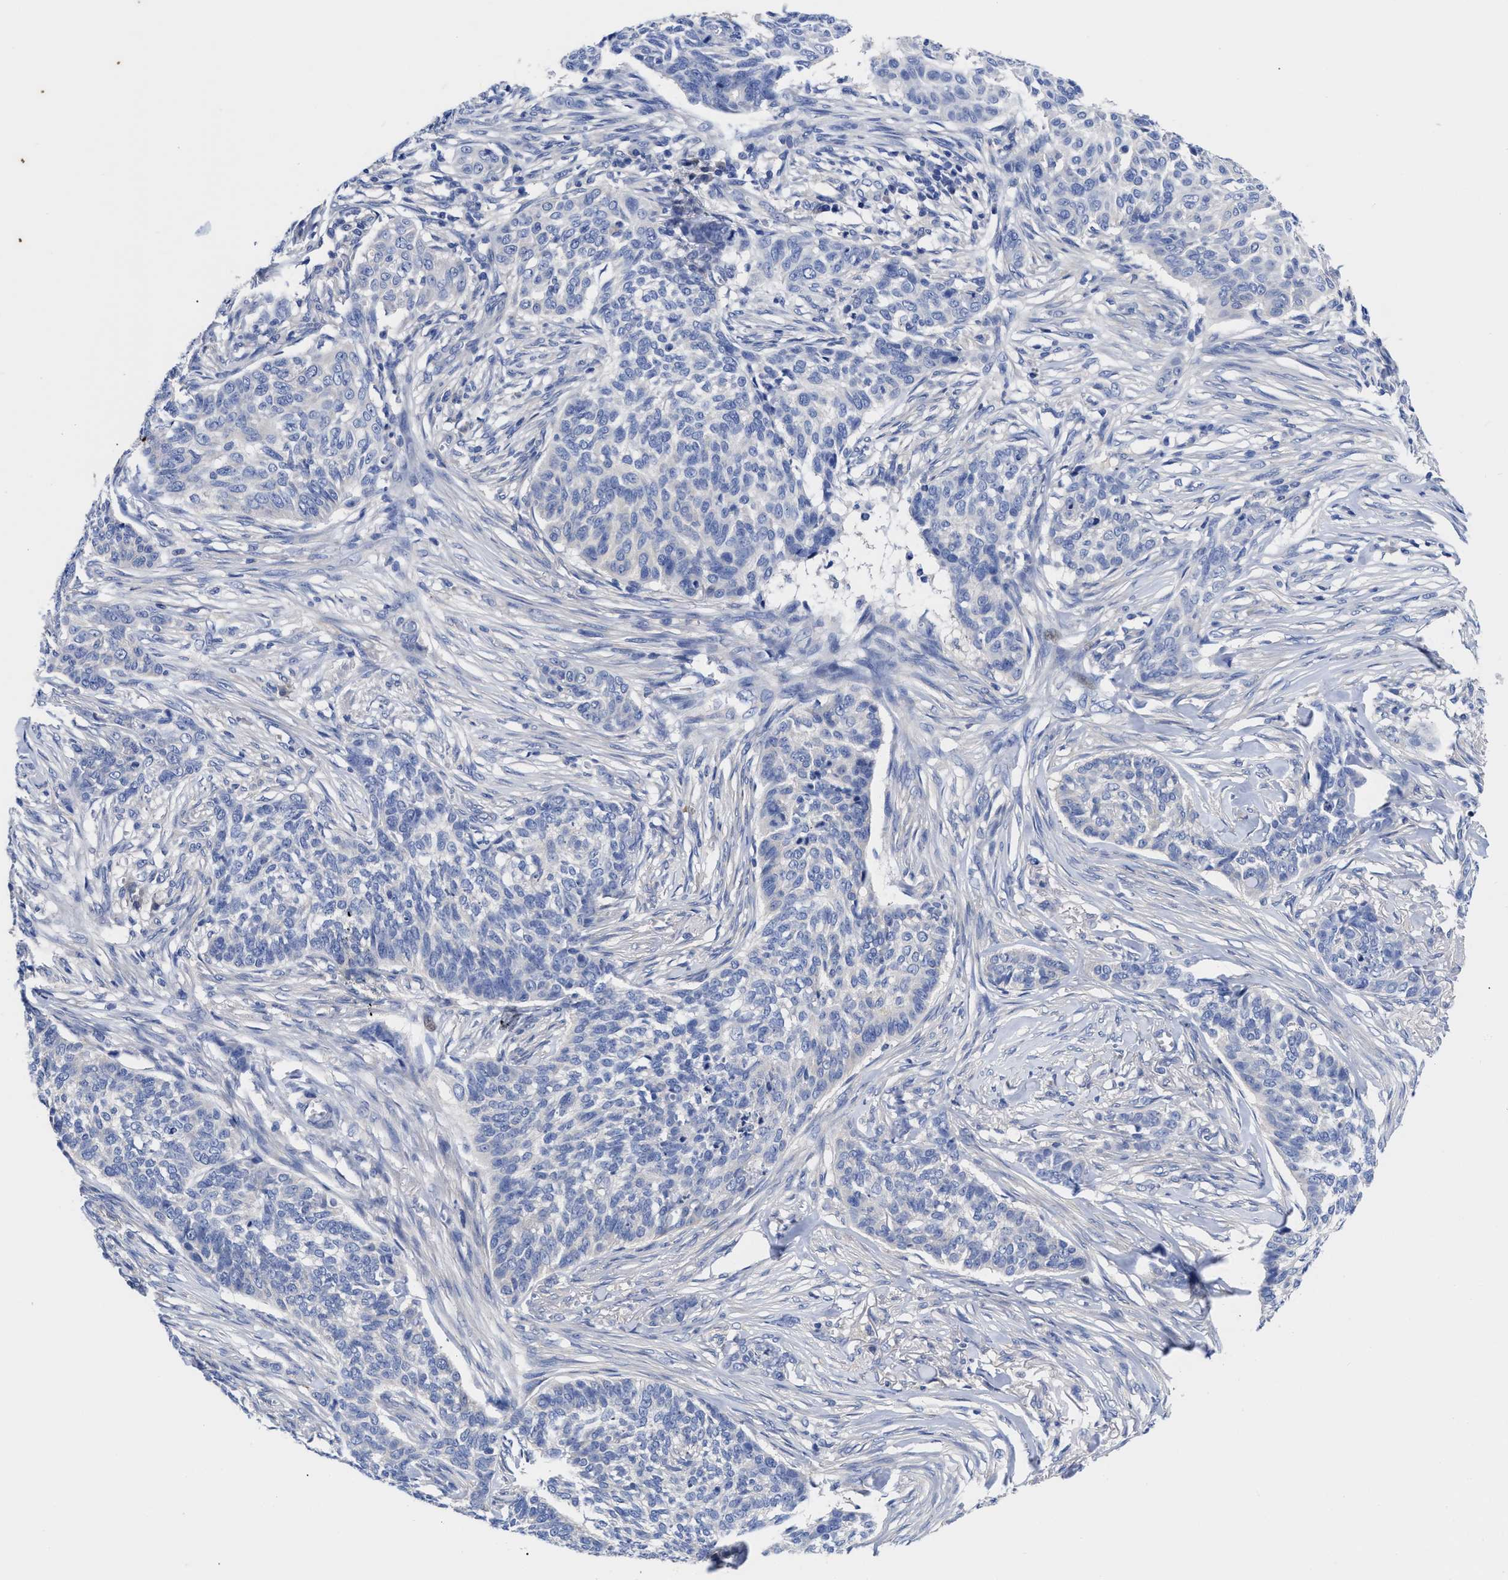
{"staining": {"intensity": "negative", "quantity": "none", "location": "none"}, "tissue": "skin cancer", "cell_type": "Tumor cells", "image_type": "cancer", "snomed": [{"axis": "morphology", "description": "Basal cell carcinoma"}, {"axis": "topography", "description": "Skin"}], "caption": "High power microscopy micrograph of an immunohistochemistry (IHC) micrograph of skin cancer (basal cell carcinoma), revealing no significant positivity in tumor cells. (Stains: DAB (3,3'-diaminobenzidine) immunohistochemistry with hematoxylin counter stain, Microscopy: brightfield microscopy at high magnification).", "gene": "RBKS", "patient": {"sex": "male", "age": 85}}